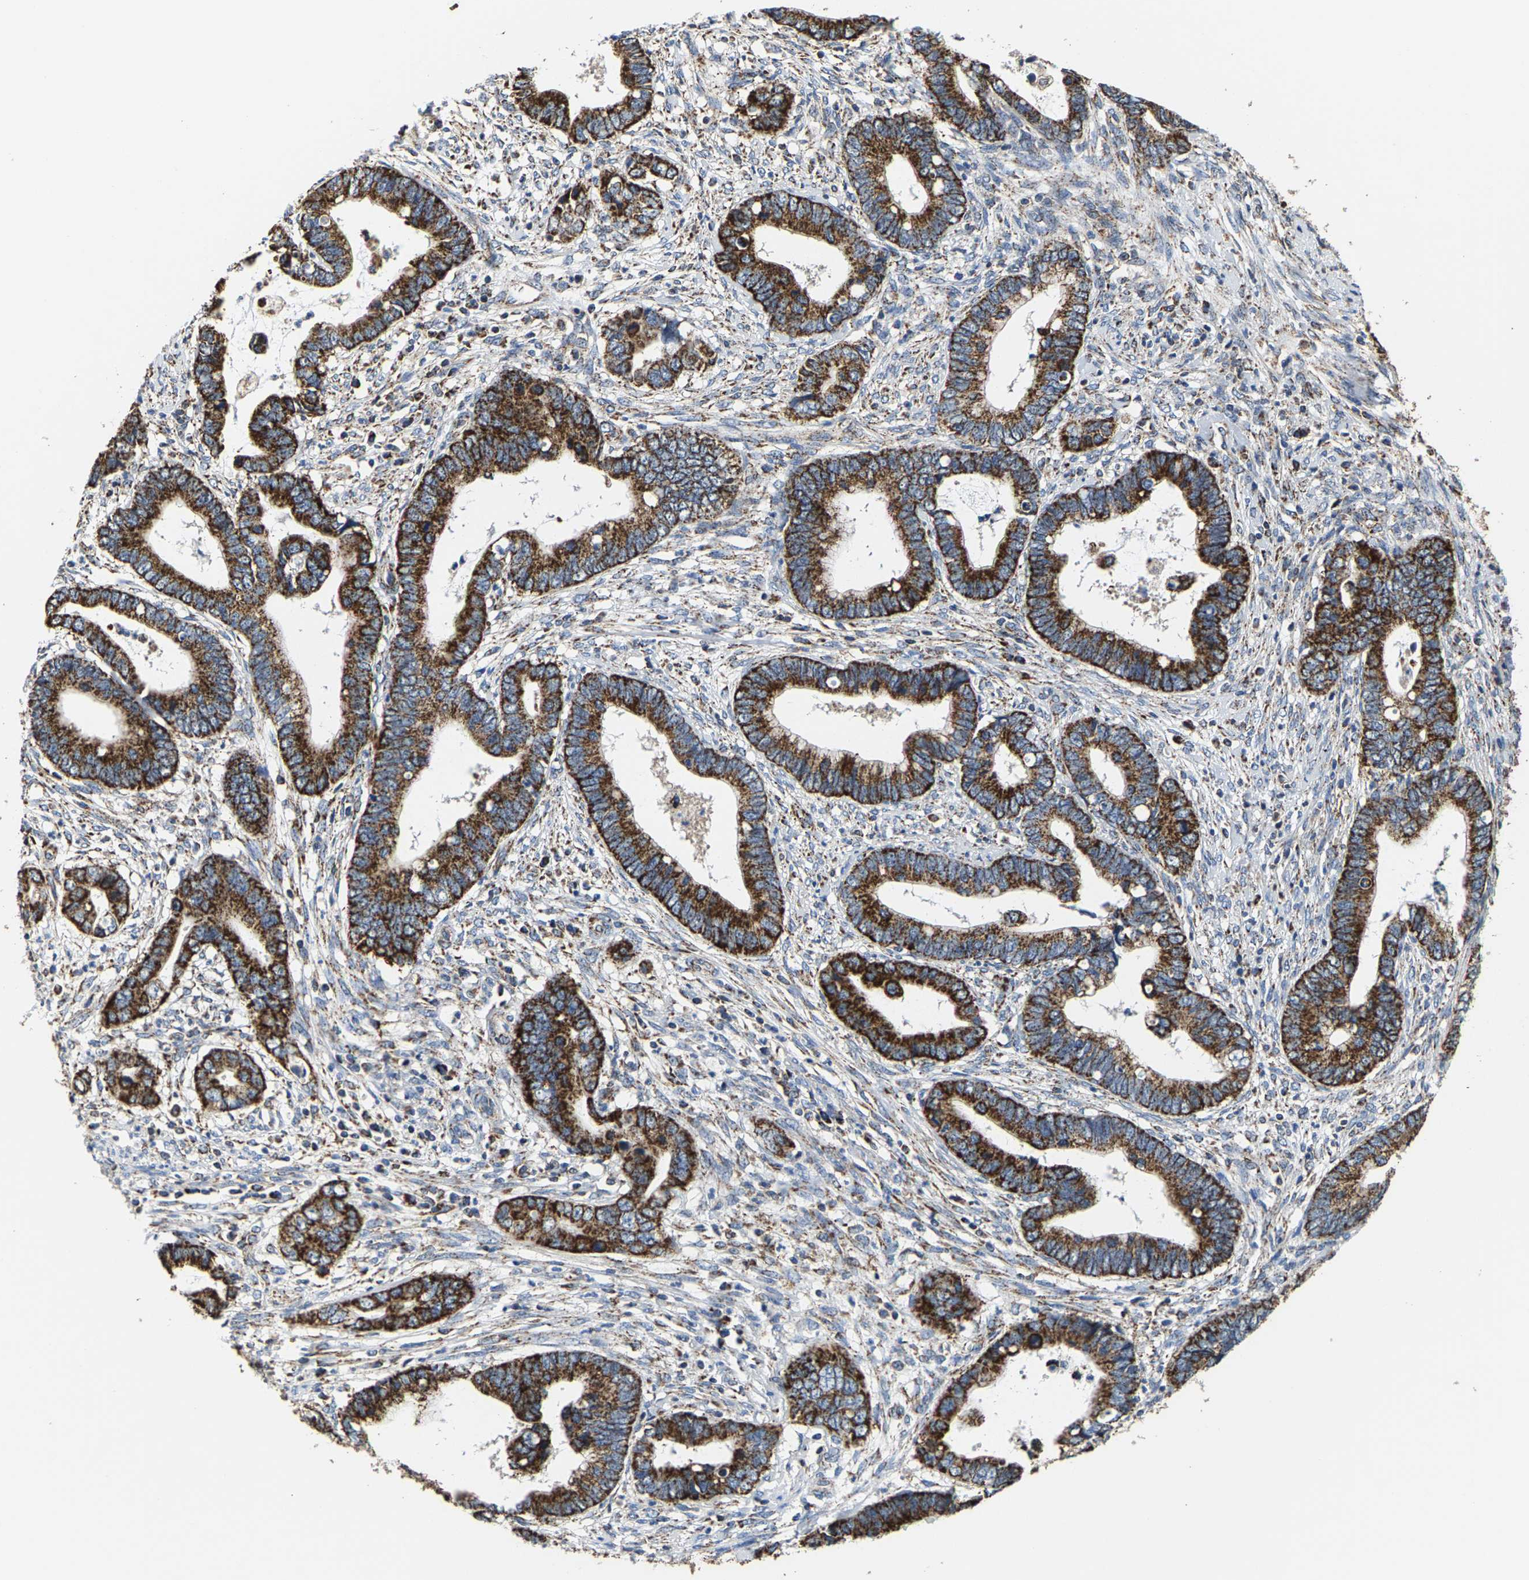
{"staining": {"intensity": "strong", "quantity": ">75%", "location": "cytoplasmic/membranous"}, "tissue": "cervical cancer", "cell_type": "Tumor cells", "image_type": "cancer", "snomed": [{"axis": "morphology", "description": "Adenocarcinoma, NOS"}, {"axis": "topography", "description": "Cervix"}], "caption": "The immunohistochemical stain highlights strong cytoplasmic/membranous expression in tumor cells of adenocarcinoma (cervical) tissue.", "gene": "SHMT2", "patient": {"sex": "female", "age": 44}}